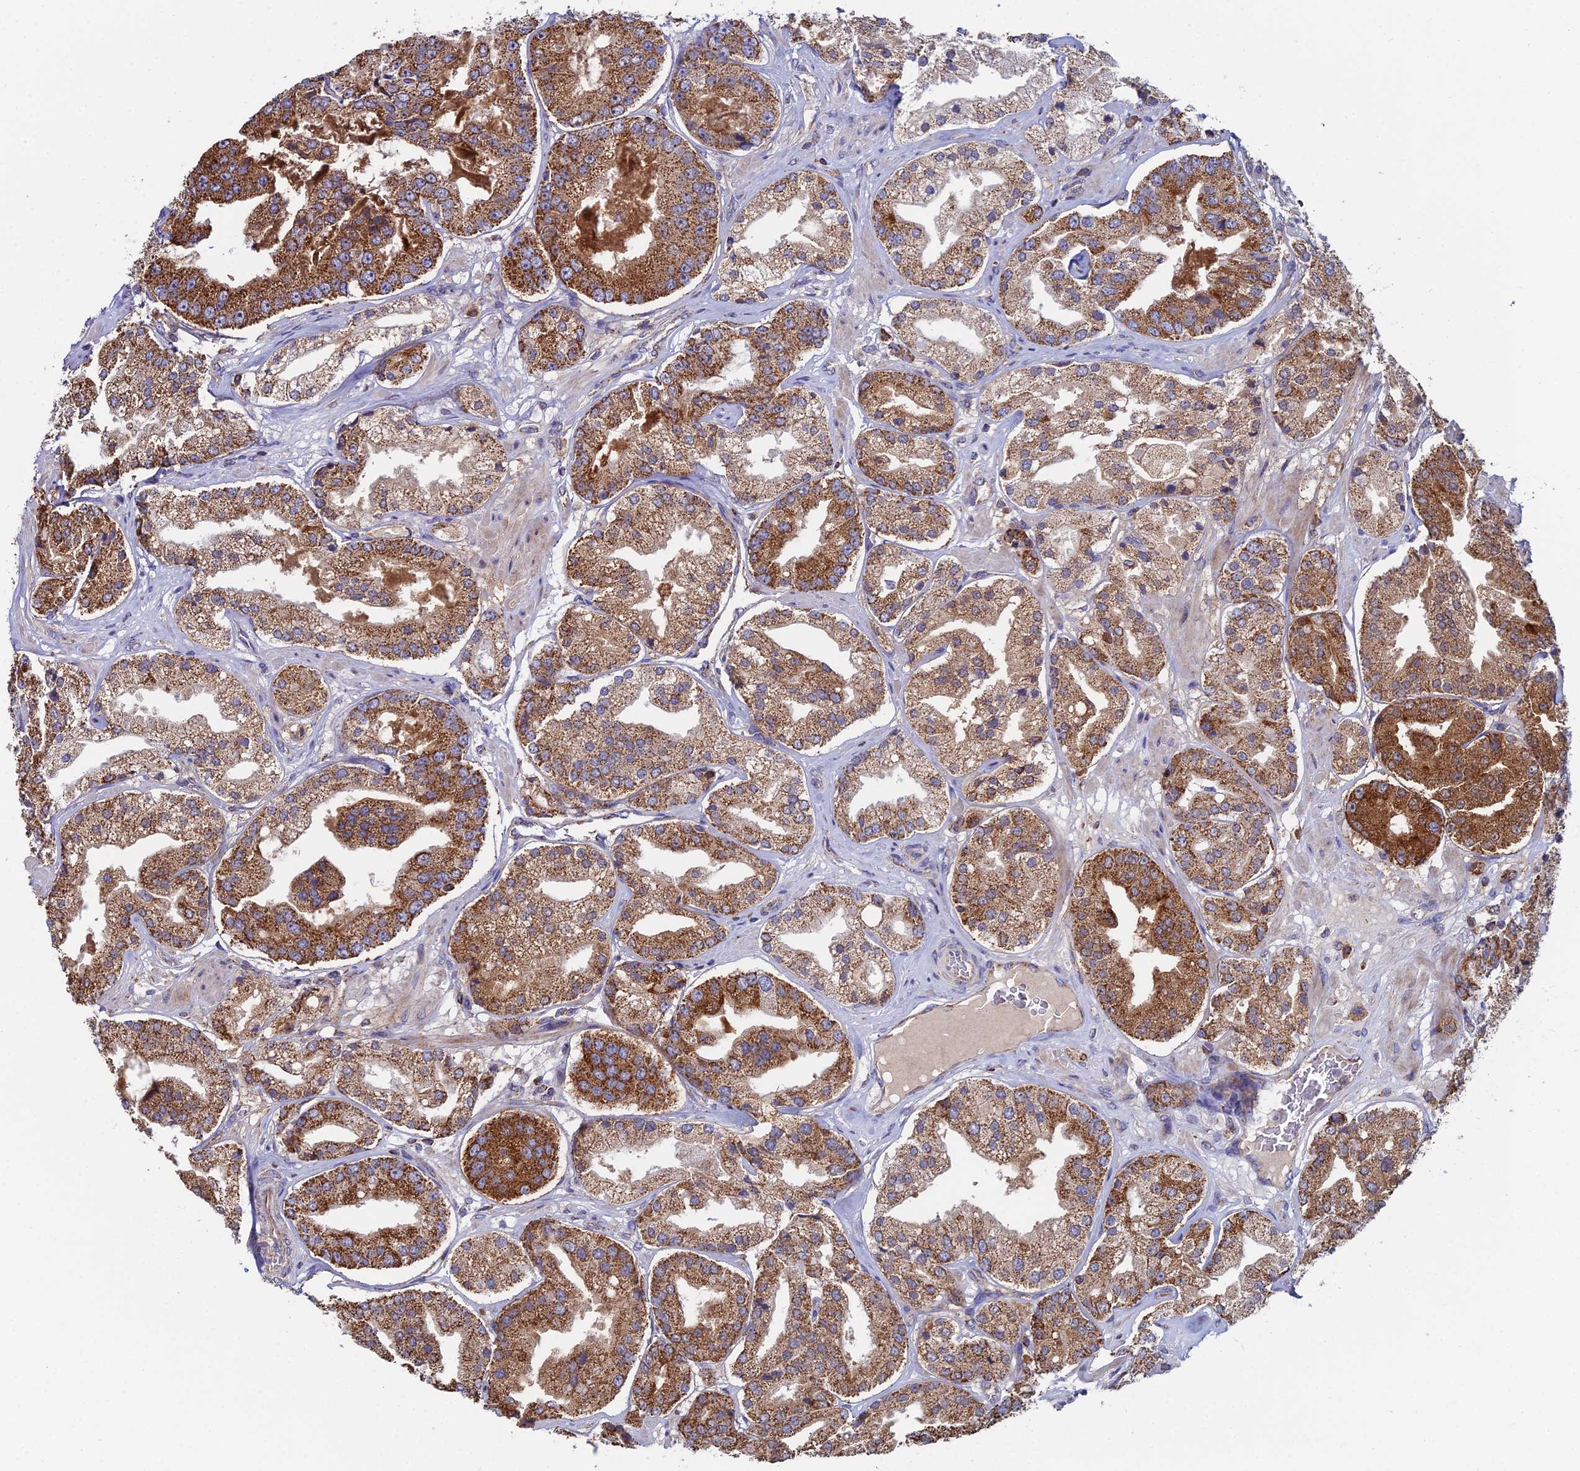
{"staining": {"intensity": "strong", "quantity": ">75%", "location": "cytoplasmic/membranous"}, "tissue": "prostate cancer", "cell_type": "Tumor cells", "image_type": "cancer", "snomed": [{"axis": "morphology", "description": "Adenocarcinoma, High grade"}, {"axis": "topography", "description": "Prostate"}], "caption": "Immunohistochemistry photomicrograph of neoplastic tissue: human high-grade adenocarcinoma (prostate) stained using immunohistochemistry exhibits high levels of strong protein expression localized specifically in the cytoplasmic/membranous of tumor cells, appearing as a cytoplasmic/membranous brown color.", "gene": "SPOCK2", "patient": {"sex": "male", "age": 63}}